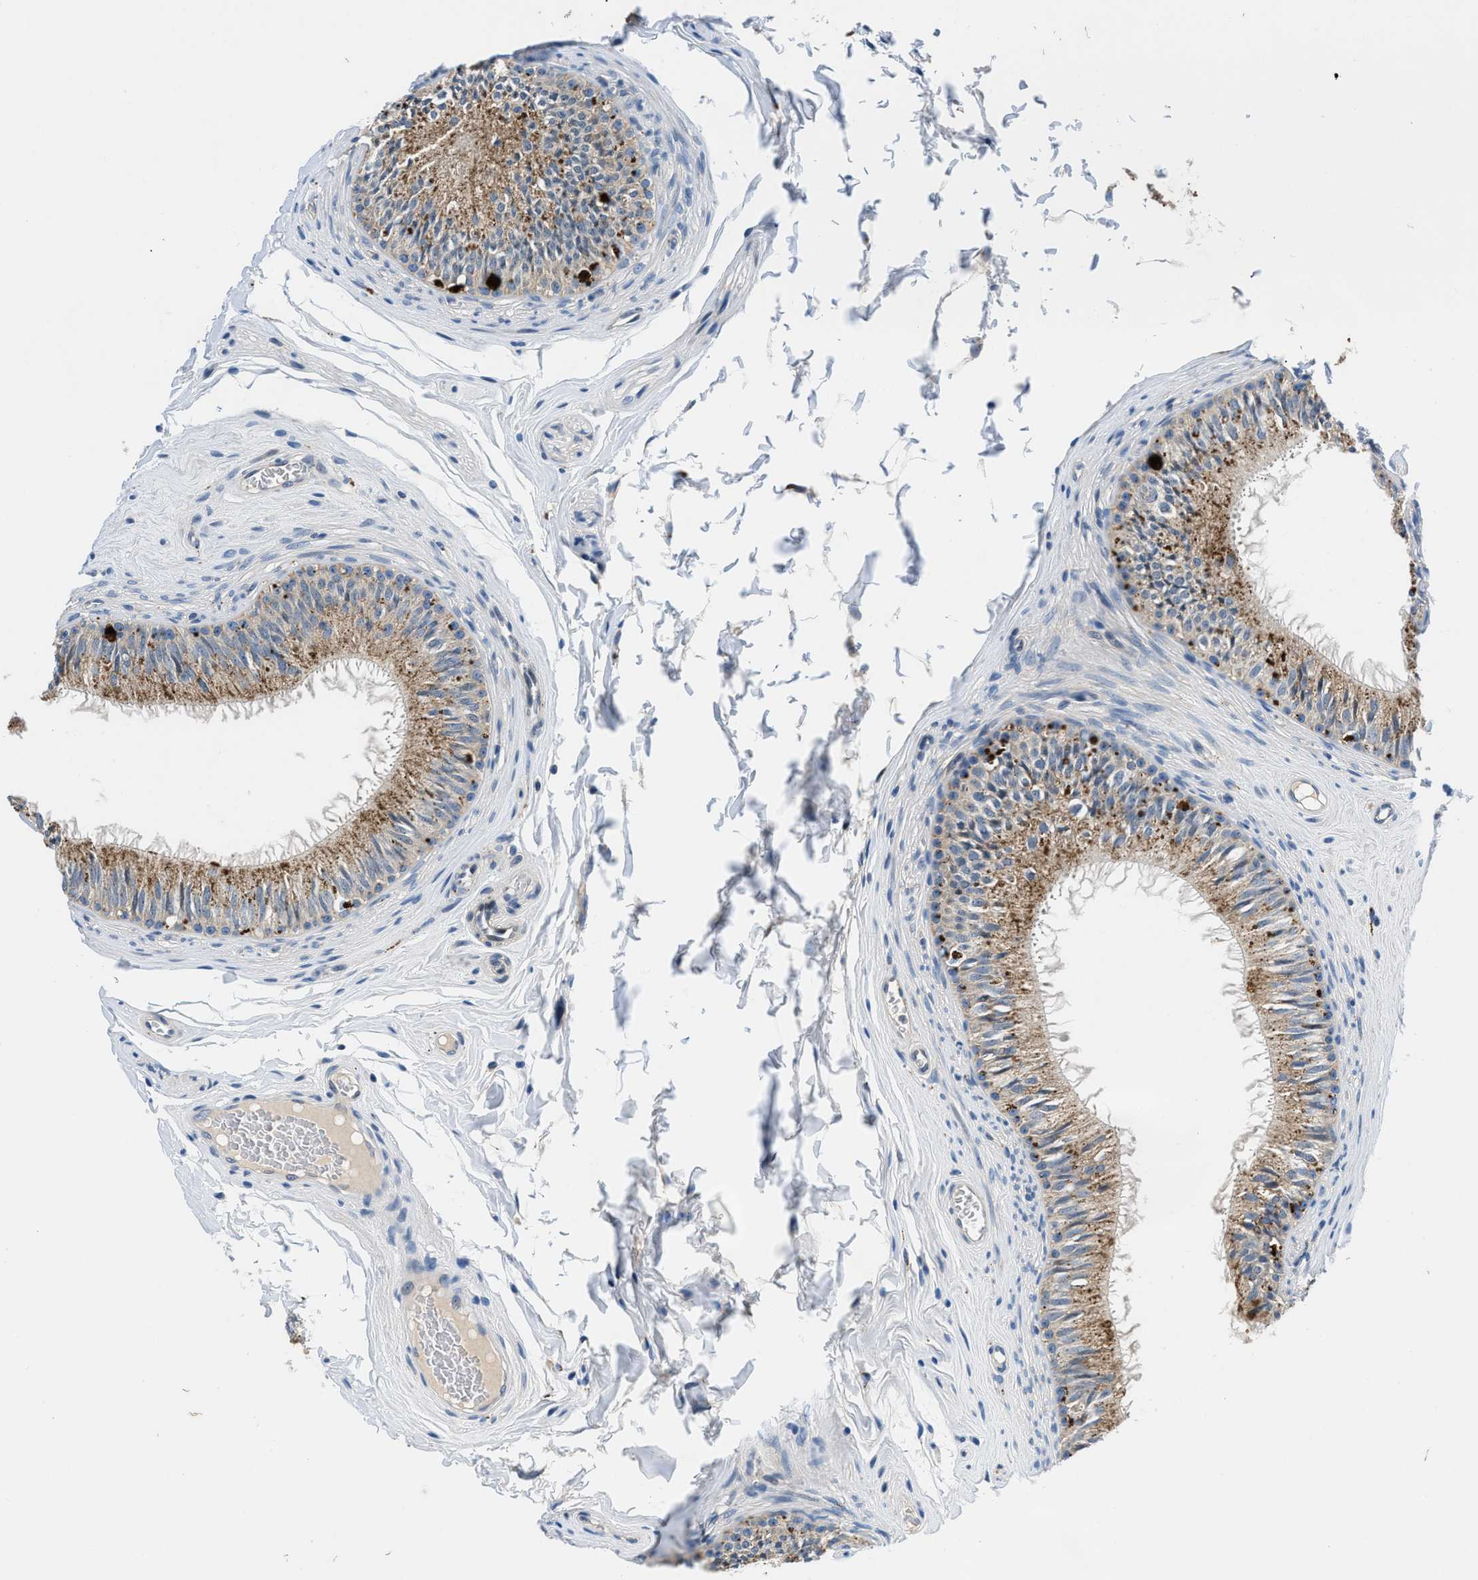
{"staining": {"intensity": "moderate", "quantity": ">75%", "location": "cytoplasmic/membranous"}, "tissue": "epididymis", "cell_type": "Glandular cells", "image_type": "normal", "snomed": [{"axis": "morphology", "description": "Normal tissue, NOS"}, {"axis": "topography", "description": "Testis"}, {"axis": "topography", "description": "Epididymis"}], "caption": "Normal epididymis was stained to show a protein in brown. There is medium levels of moderate cytoplasmic/membranous staining in approximately >75% of glandular cells. The protein is stained brown, and the nuclei are stained in blue (DAB (3,3'-diaminobenzidine) IHC with brightfield microscopy, high magnification).", "gene": "ADGRE3", "patient": {"sex": "male", "age": 36}}